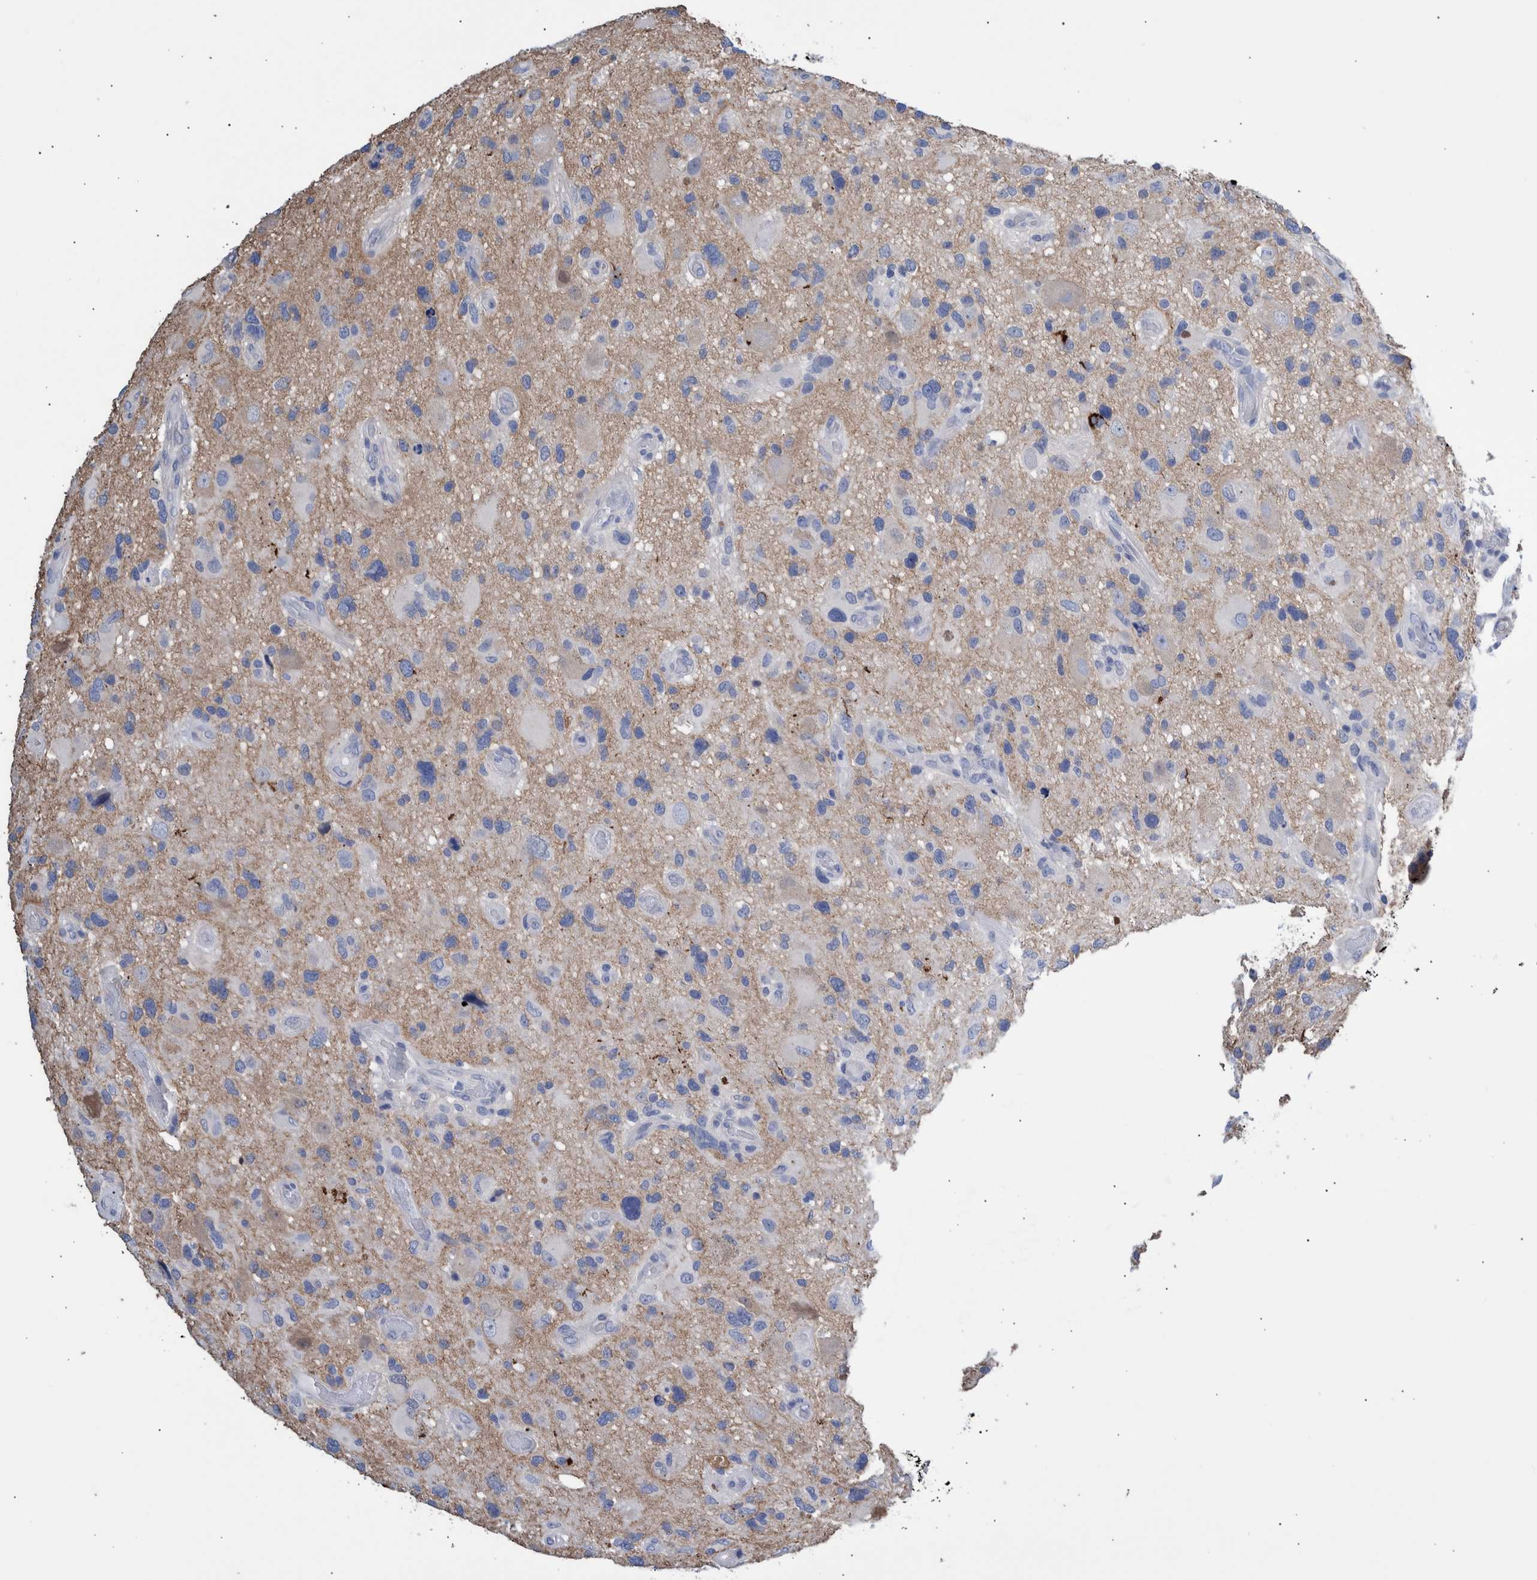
{"staining": {"intensity": "weak", "quantity": "<25%", "location": "cytoplasmic/membranous"}, "tissue": "glioma", "cell_type": "Tumor cells", "image_type": "cancer", "snomed": [{"axis": "morphology", "description": "Glioma, malignant, High grade"}, {"axis": "topography", "description": "Brain"}], "caption": "High power microscopy histopathology image of an IHC micrograph of glioma, revealing no significant staining in tumor cells.", "gene": "PPP3CC", "patient": {"sex": "male", "age": 33}}